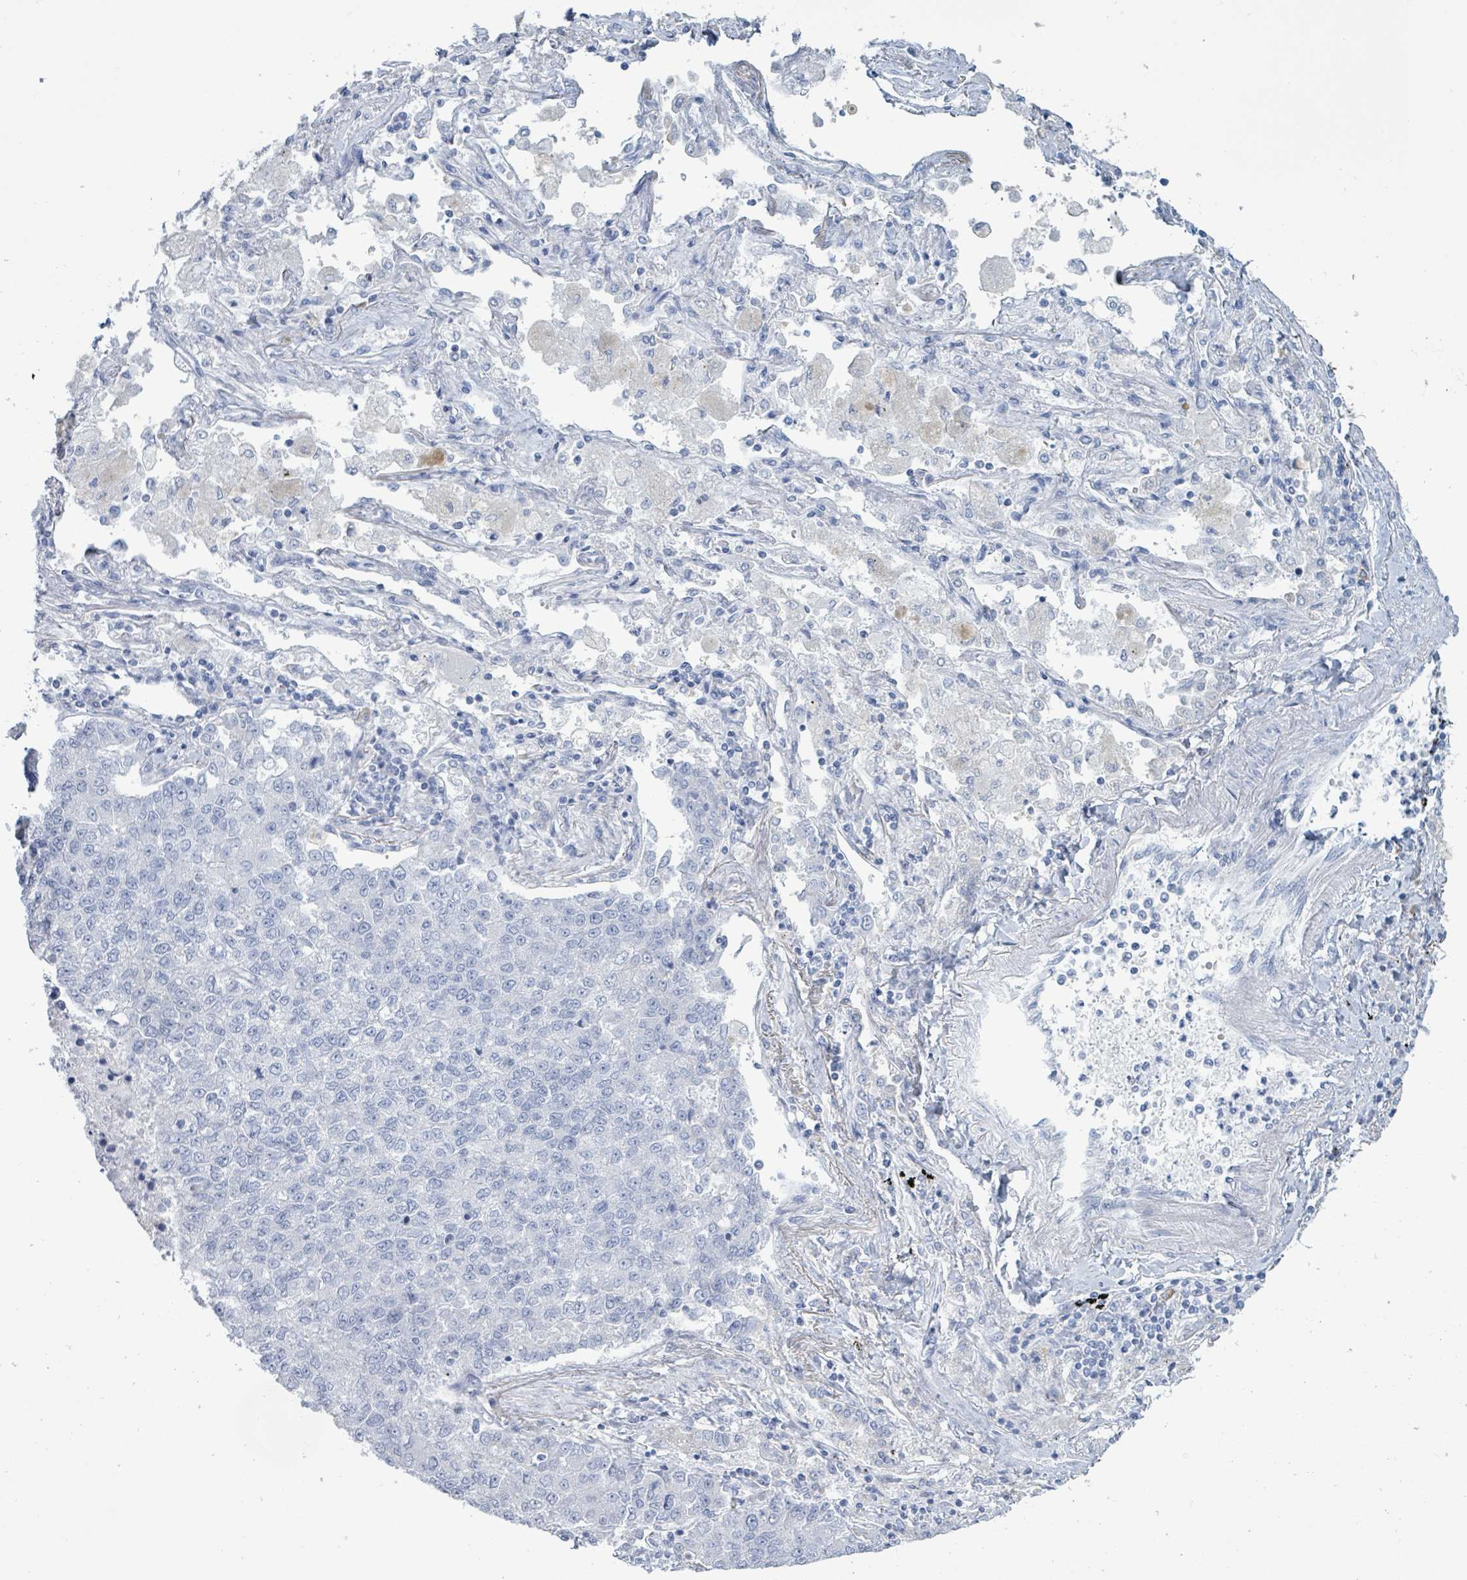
{"staining": {"intensity": "negative", "quantity": "none", "location": "none"}, "tissue": "lung cancer", "cell_type": "Tumor cells", "image_type": "cancer", "snomed": [{"axis": "morphology", "description": "Adenocarcinoma, NOS"}, {"axis": "topography", "description": "Lung"}], "caption": "This is a photomicrograph of IHC staining of adenocarcinoma (lung), which shows no expression in tumor cells. The staining was performed using DAB to visualize the protein expression in brown, while the nuclei were stained in blue with hematoxylin (Magnification: 20x).", "gene": "PGA3", "patient": {"sex": "male", "age": 49}}